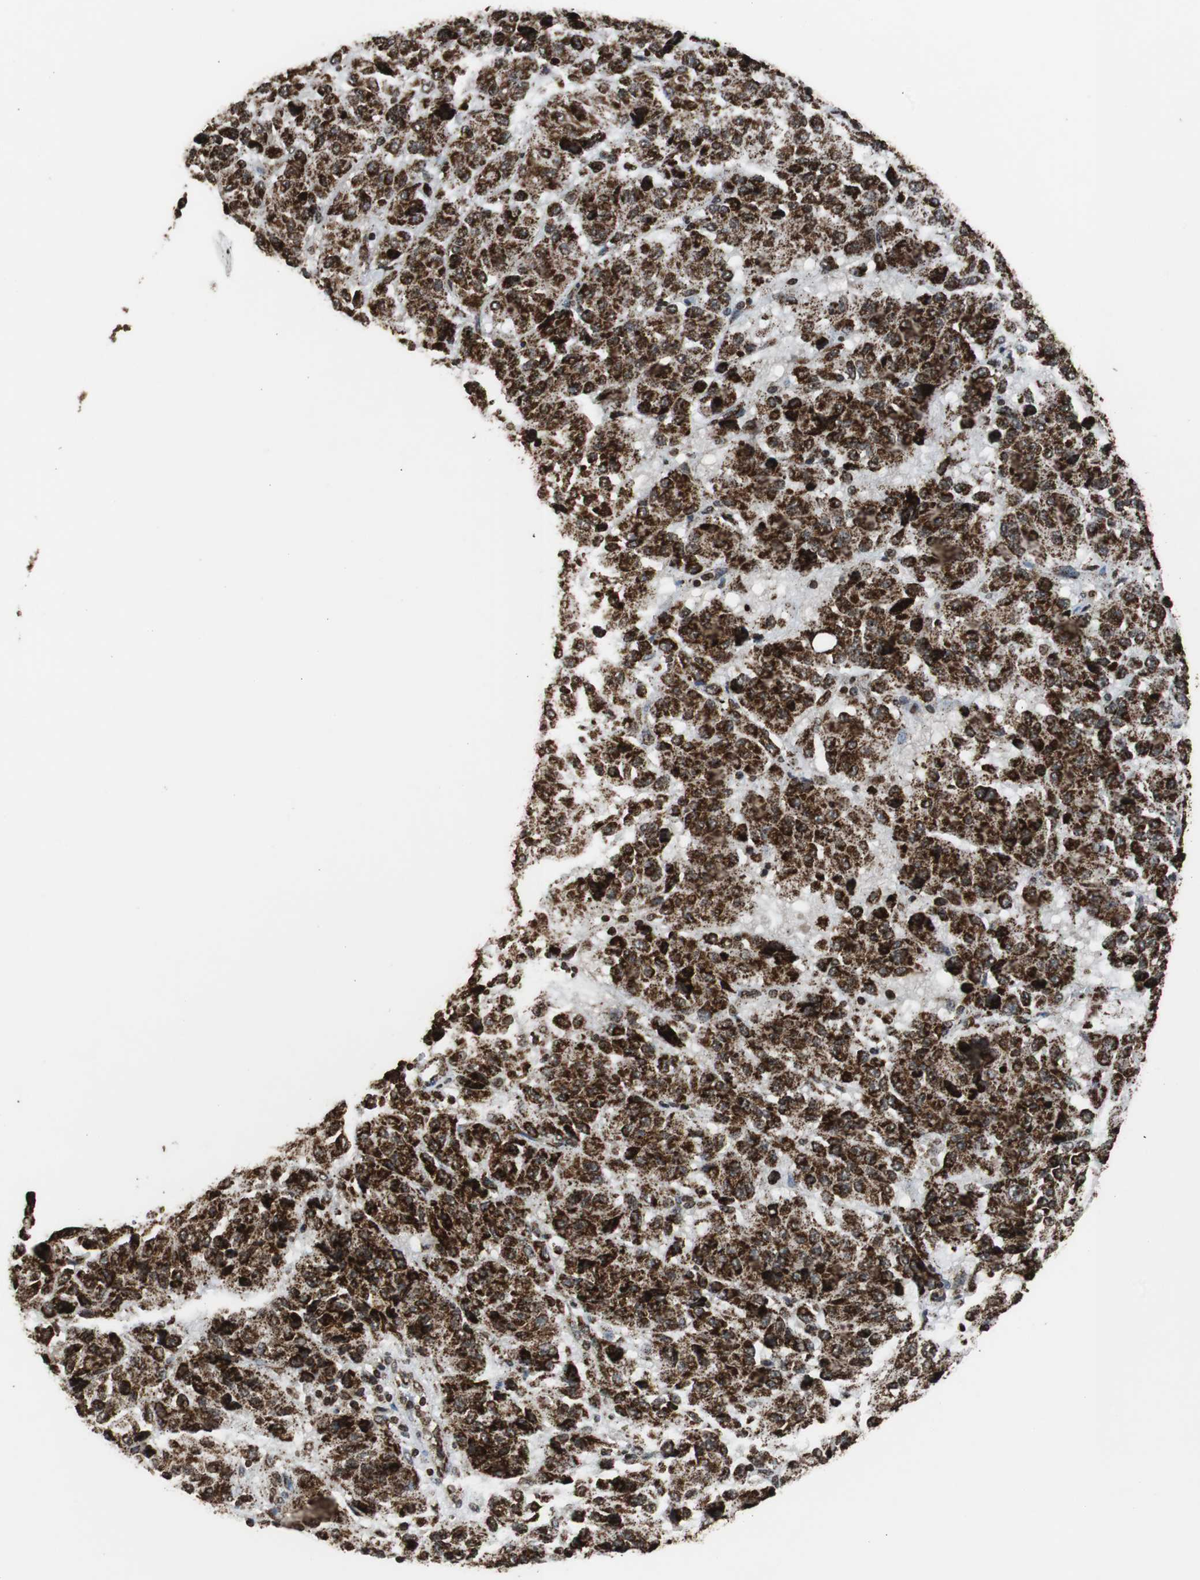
{"staining": {"intensity": "strong", "quantity": ">75%", "location": "cytoplasmic/membranous"}, "tissue": "melanoma", "cell_type": "Tumor cells", "image_type": "cancer", "snomed": [{"axis": "morphology", "description": "Malignant melanoma, Metastatic site"}, {"axis": "topography", "description": "Lung"}], "caption": "A brown stain shows strong cytoplasmic/membranous positivity of a protein in human malignant melanoma (metastatic site) tumor cells.", "gene": "HSPA9", "patient": {"sex": "male", "age": 64}}